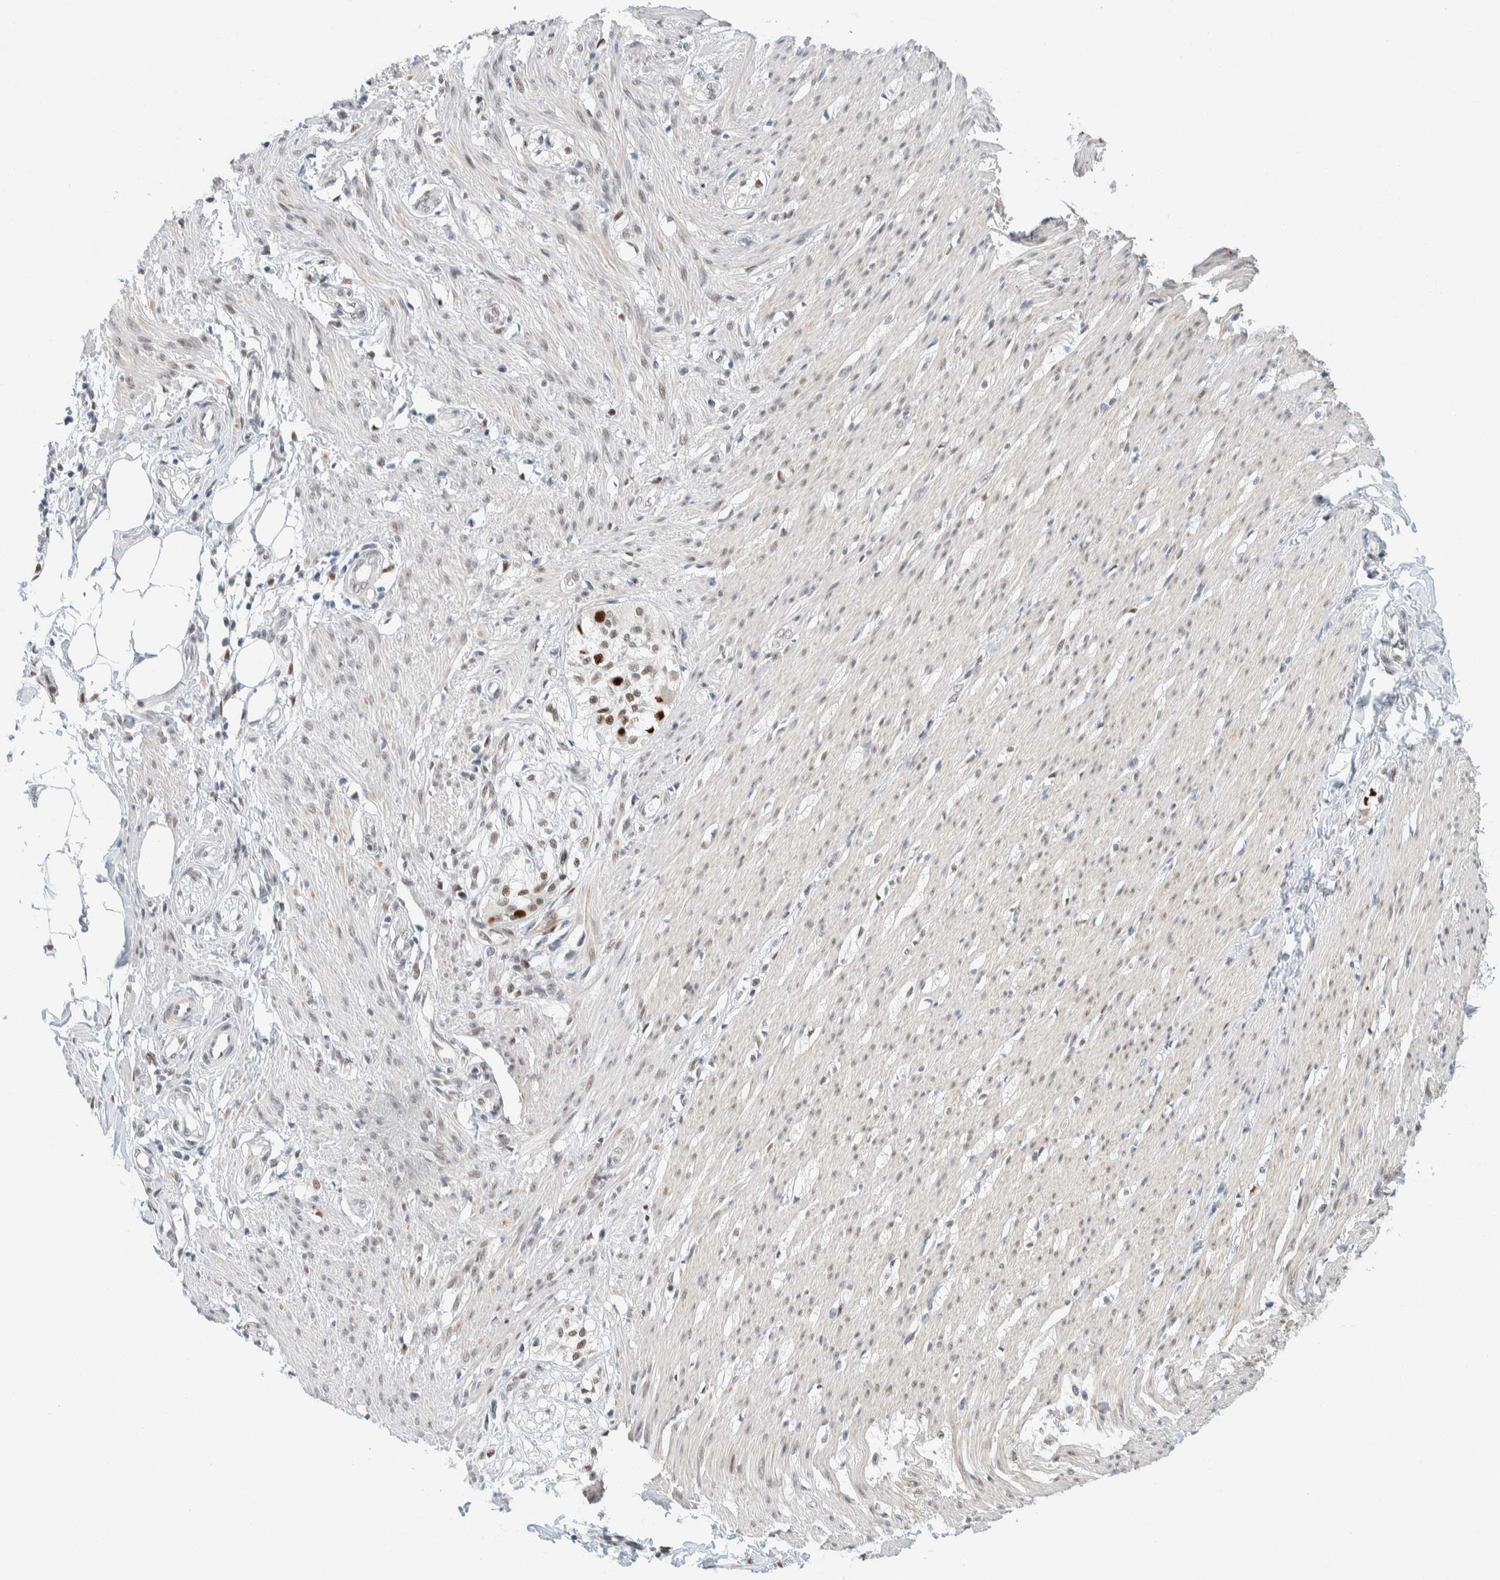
{"staining": {"intensity": "moderate", "quantity": "25%-75%", "location": "cytoplasmic/membranous,nuclear"}, "tissue": "smooth muscle", "cell_type": "Smooth muscle cells", "image_type": "normal", "snomed": [{"axis": "morphology", "description": "Normal tissue, NOS"}, {"axis": "morphology", "description": "Adenocarcinoma, NOS"}, {"axis": "topography", "description": "Smooth muscle"}, {"axis": "topography", "description": "Colon"}], "caption": "Brown immunohistochemical staining in normal smooth muscle demonstrates moderate cytoplasmic/membranous,nuclear staining in about 25%-75% of smooth muscle cells. The staining was performed using DAB, with brown indicating positive protein expression. Nuclei are stained blue with hematoxylin.", "gene": "ZNF683", "patient": {"sex": "male", "age": 14}}